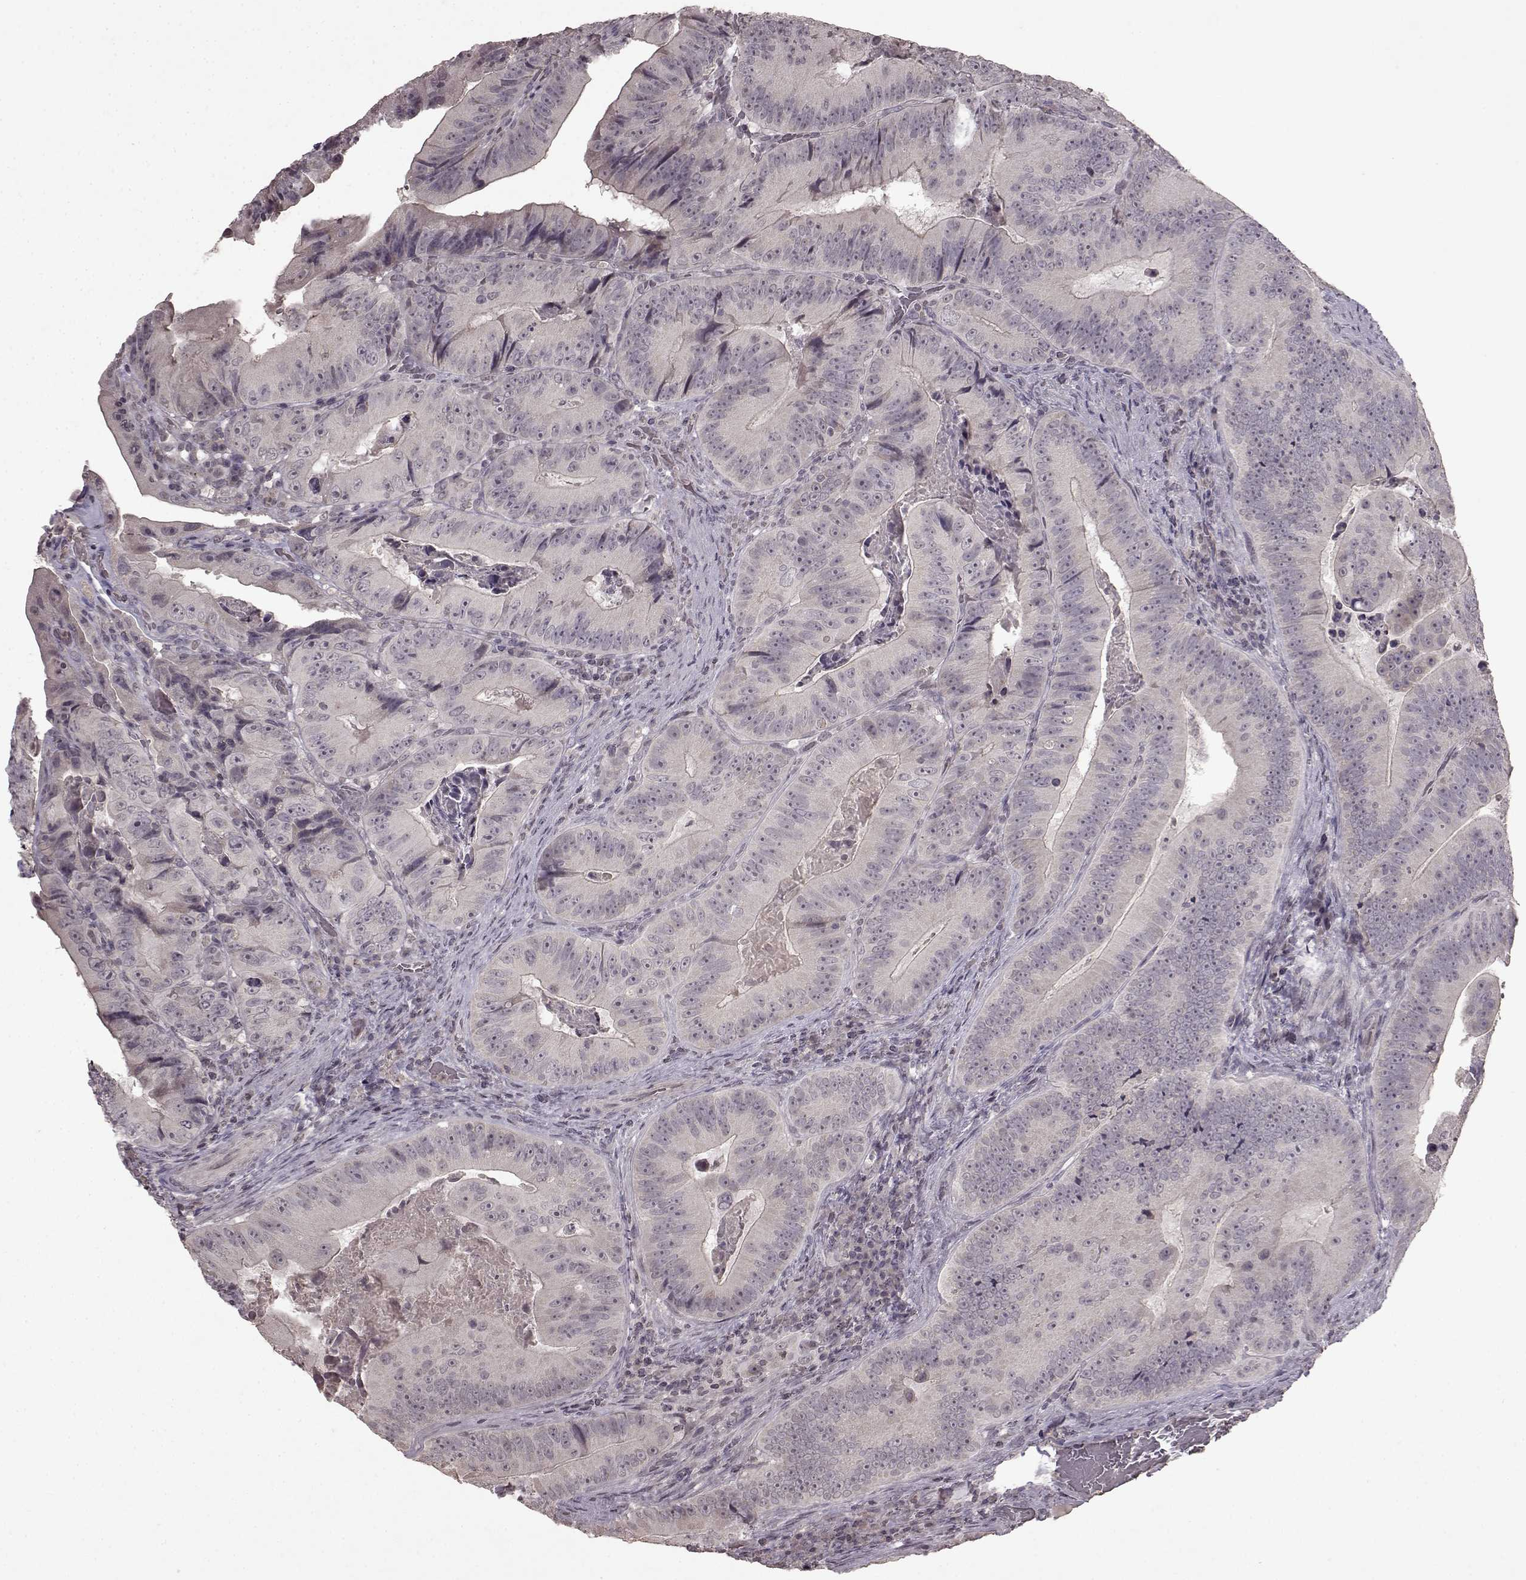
{"staining": {"intensity": "negative", "quantity": "none", "location": "none"}, "tissue": "colorectal cancer", "cell_type": "Tumor cells", "image_type": "cancer", "snomed": [{"axis": "morphology", "description": "Adenocarcinoma, NOS"}, {"axis": "topography", "description": "Colon"}], "caption": "Immunohistochemistry (IHC) image of neoplastic tissue: colorectal cancer (adenocarcinoma) stained with DAB (3,3'-diaminobenzidine) shows no significant protein staining in tumor cells.", "gene": "LHB", "patient": {"sex": "female", "age": 86}}